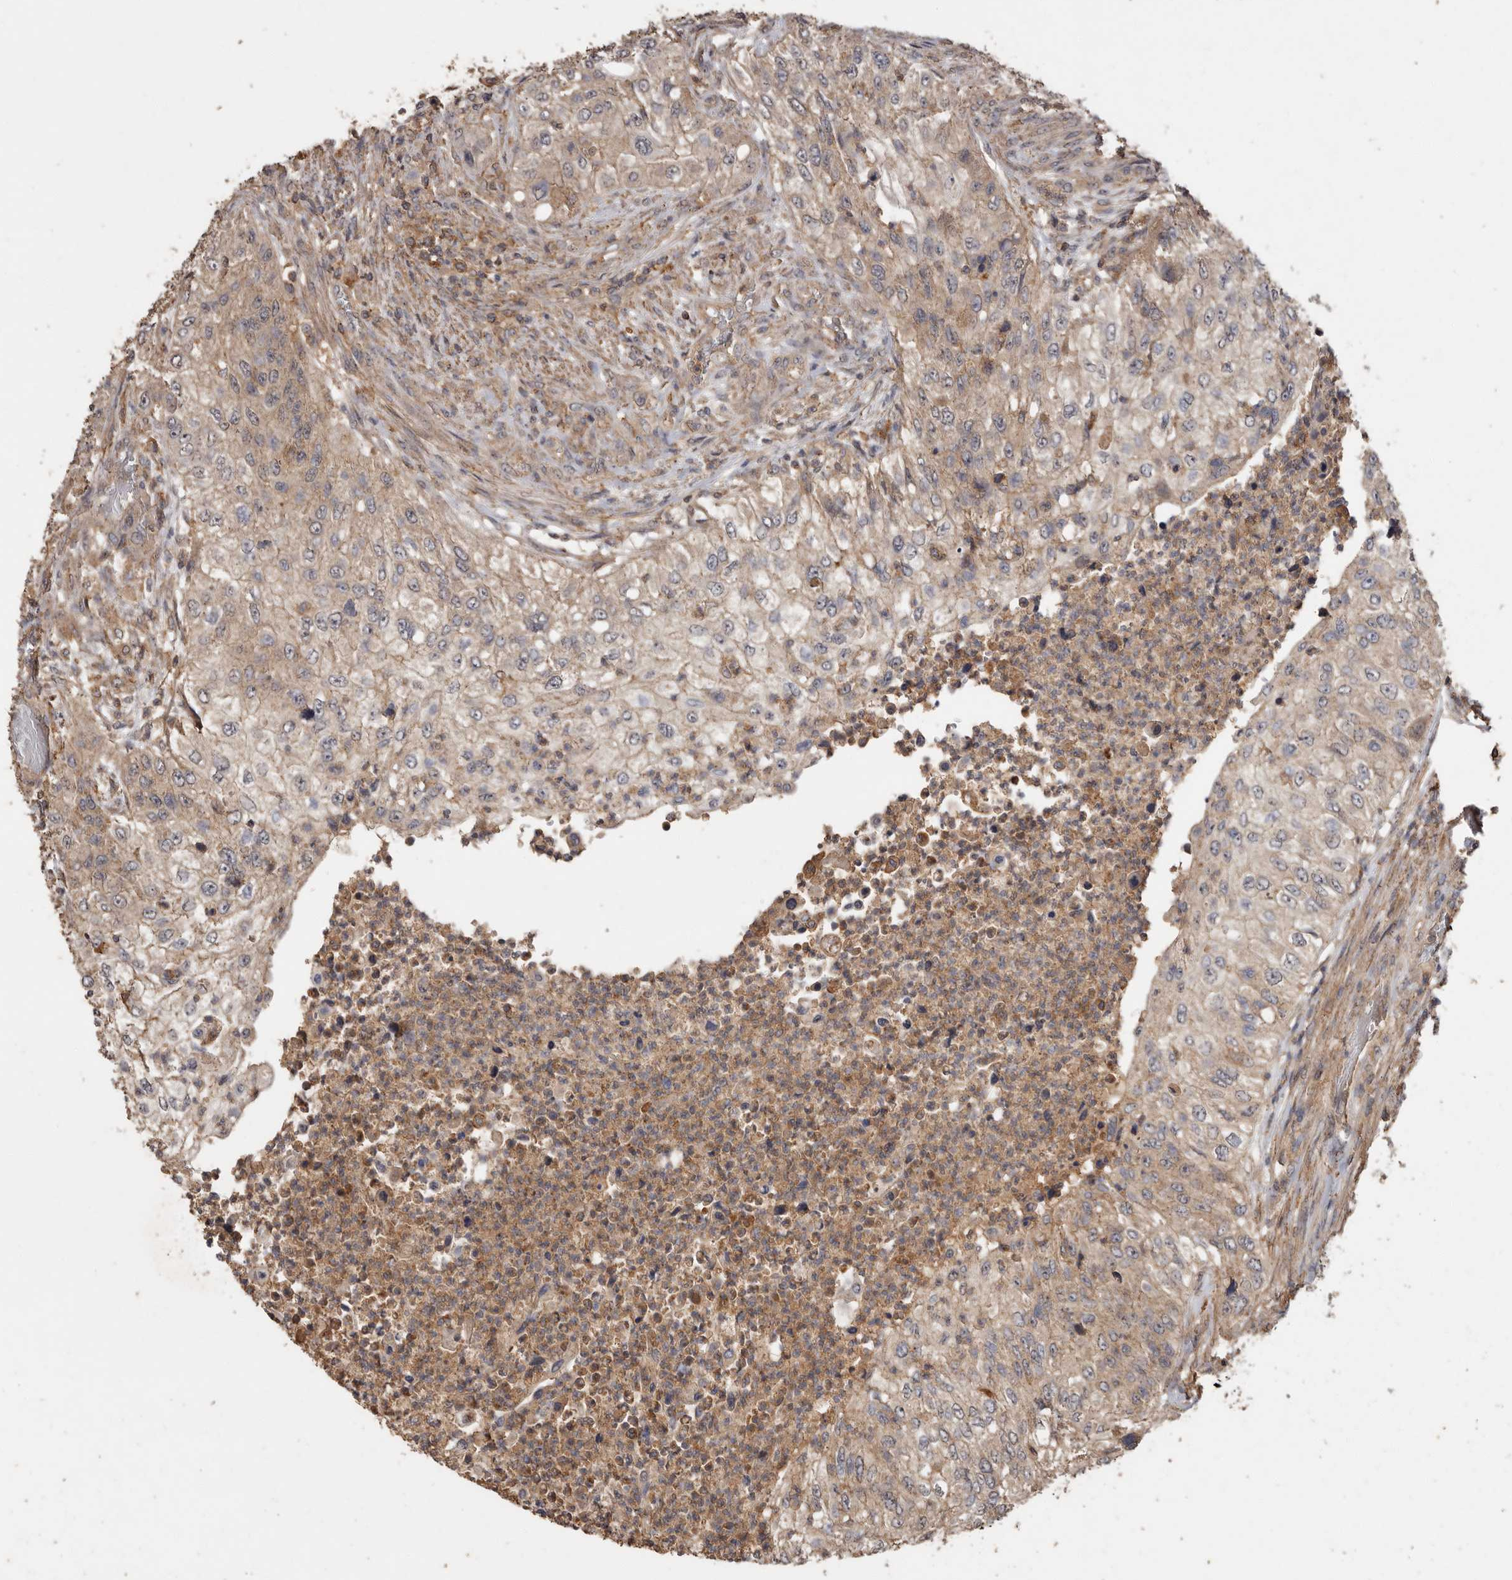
{"staining": {"intensity": "weak", "quantity": "25%-75%", "location": "cytoplasmic/membranous"}, "tissue": "urothelial cancer", "cell_type": "Tumor cells", "image_type": "cancer", "snomed": [{"axis": "morphology", "description": "Urothelial carcinoma, High grade"}, {"axis": "topography", "description": "Urinary bladder"}], "caption": "Urothelial cancer stained with DAB immunohistochemistry (IHC) demonstrates low levels of weak cytoplasmic/membranous positivity in about 25%-75% of tumor cells.", "gene": "RWDD1", "patient": {"sex": "female", "age": 60}}